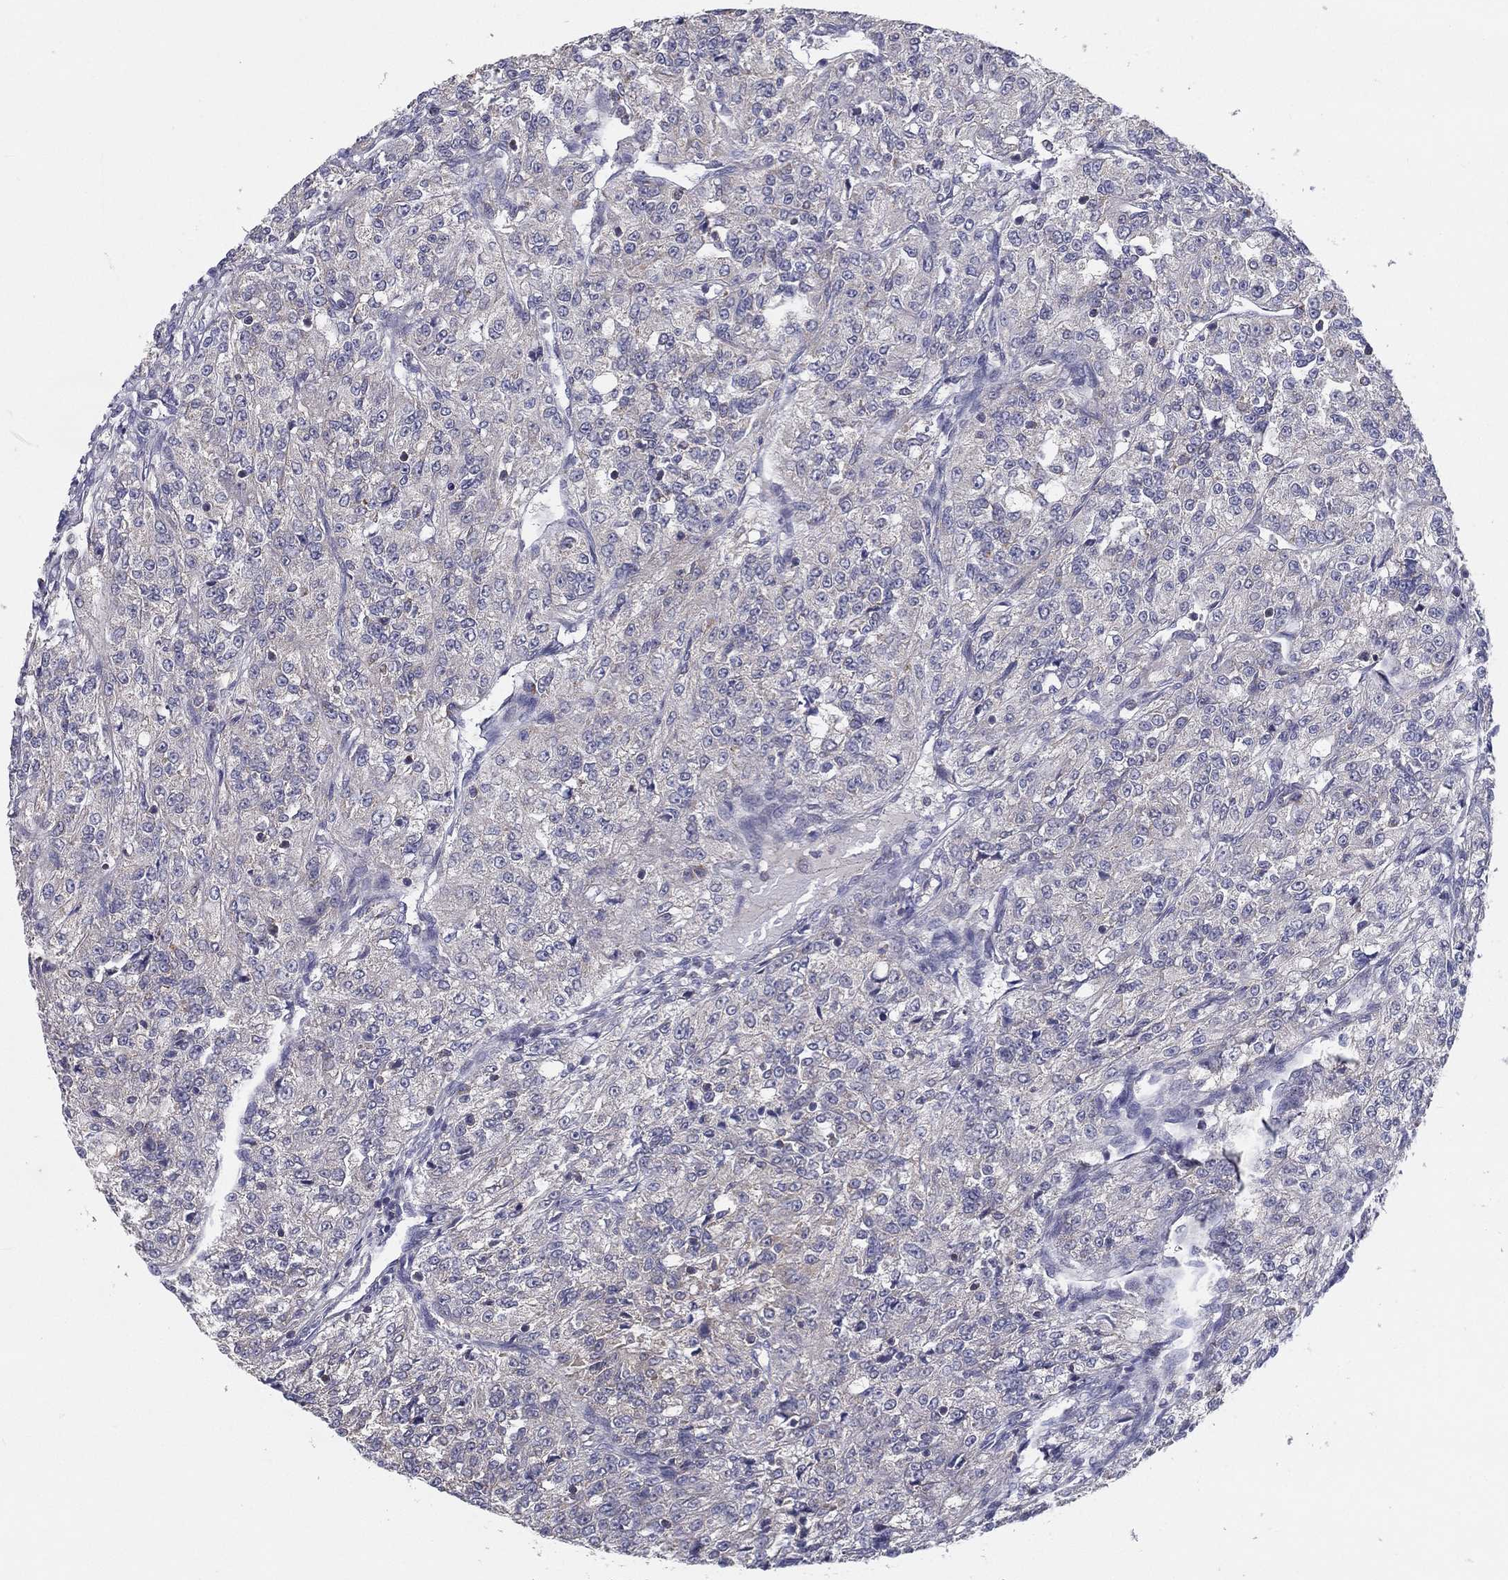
{"staining": {"intensity": "negative", "quantity": "none", "location": "none"}, "tissue": "renal cancer", "cell_type": "Tumor cells", "image_type": "cancer", "snomed": [{"axis": "morphology", "description": "Adenocarcinoma, NOS"}, {"axis": "topography", "description": "Kidney"}], "caption": "The micrograph shows no significant expression in tumor cells of renal cancer.", "gene": "PCSK1", "patient": {"sex": "female", "age": 63}}